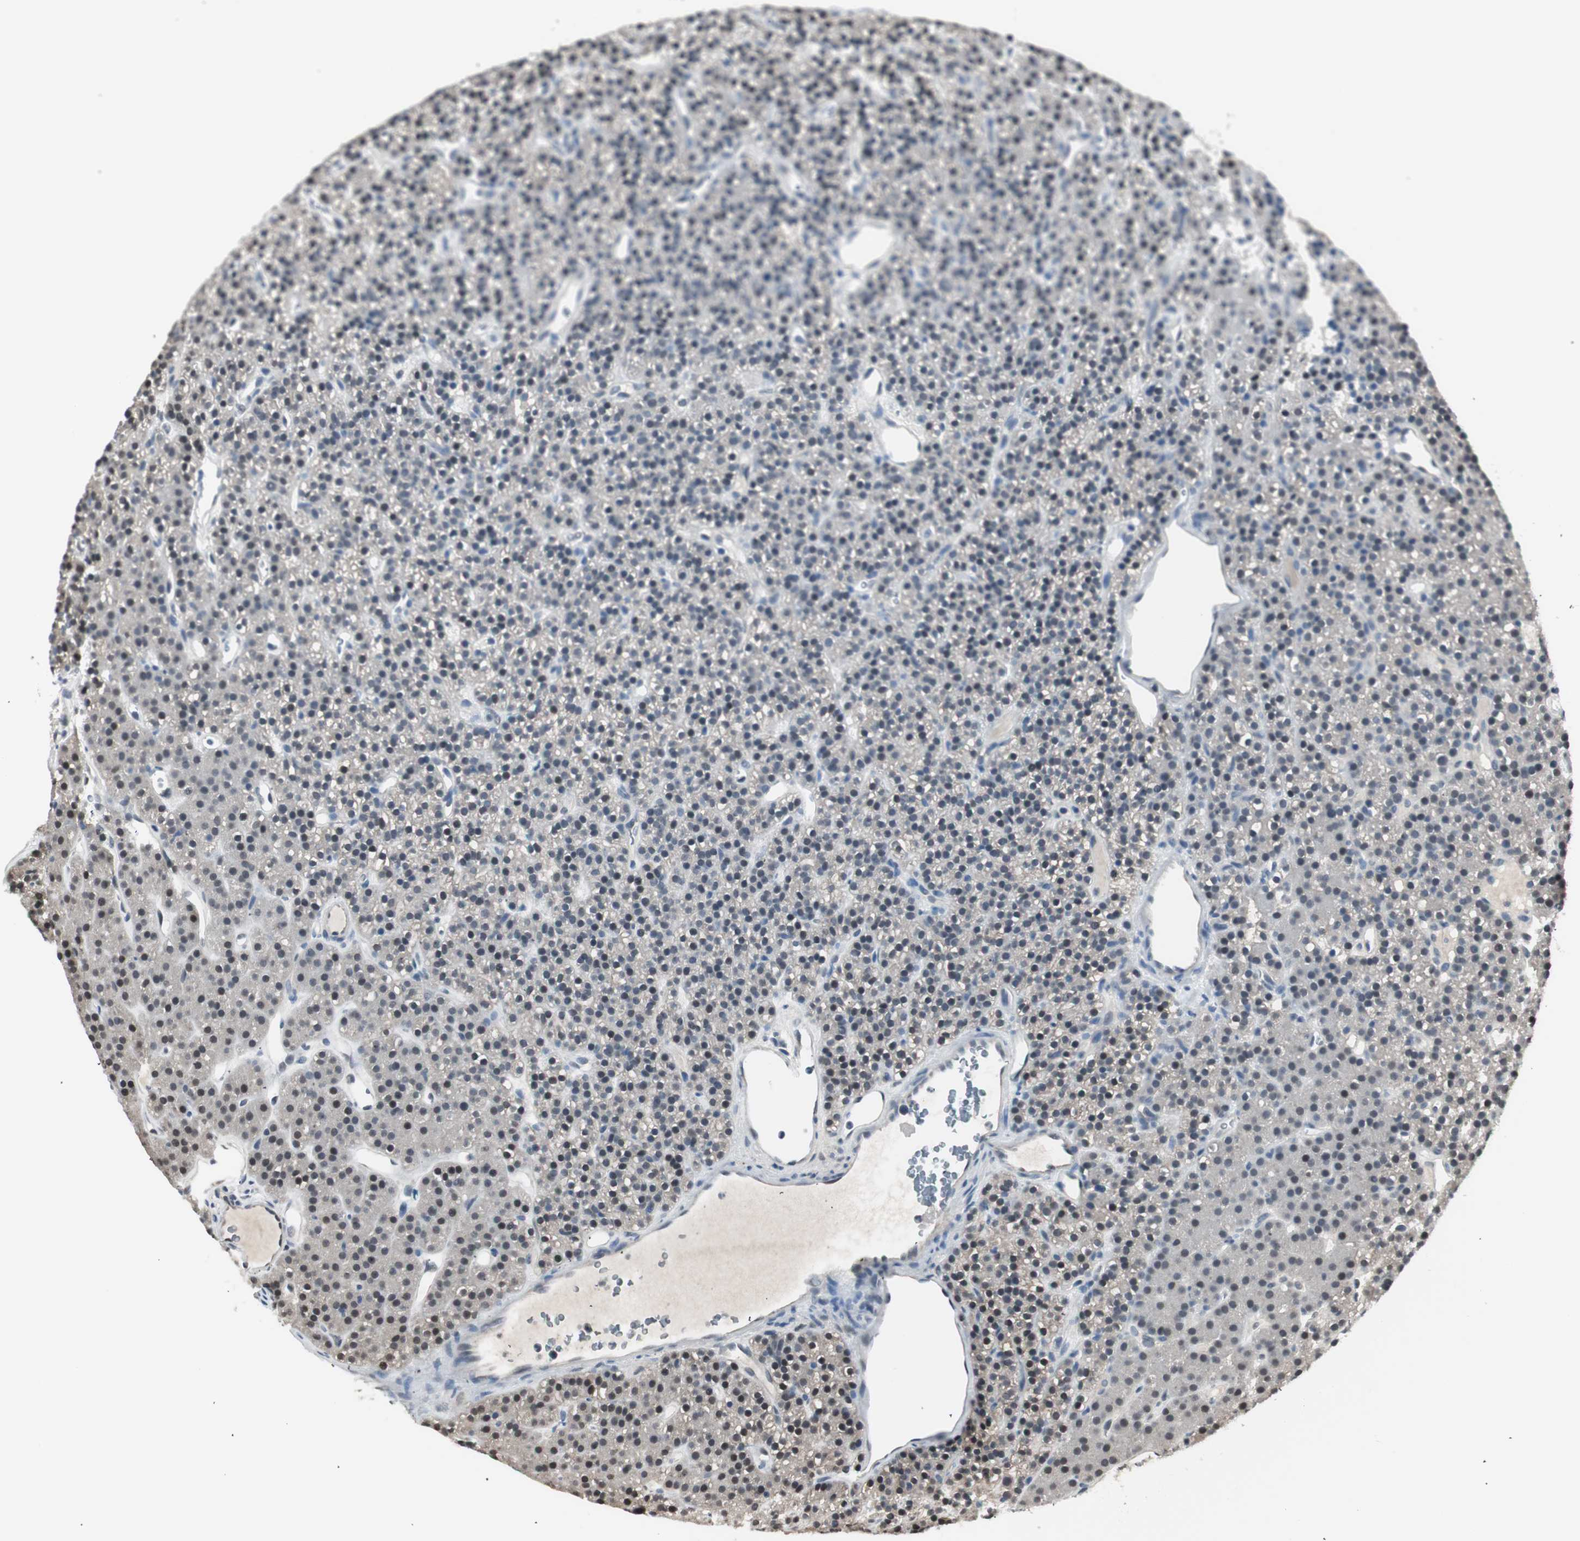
{"staining": {"intensity": "weak", "quantity": "25%-75%", "location": "nuclear"}, "tissue": "parathyroid gland", "cell_type": "Glandular cells", "image_type": "normal", "snomed": [{"axis": "morphology", "description": "Normal tissue, NOS"}, {"axis": "morphology", "description": "Hyperplasia, NOS"}, {"axis": "topography", "description": "Parathyroid gland"}], "caption": "Approximately 25%-75% of glandular cells in unremarkable parathyroid gland show weak nuclear protein positivity as visualized by brown immunohistochemical staining.", "gene": "LONP2", "patient": {"sex": "male", "age": 44}}